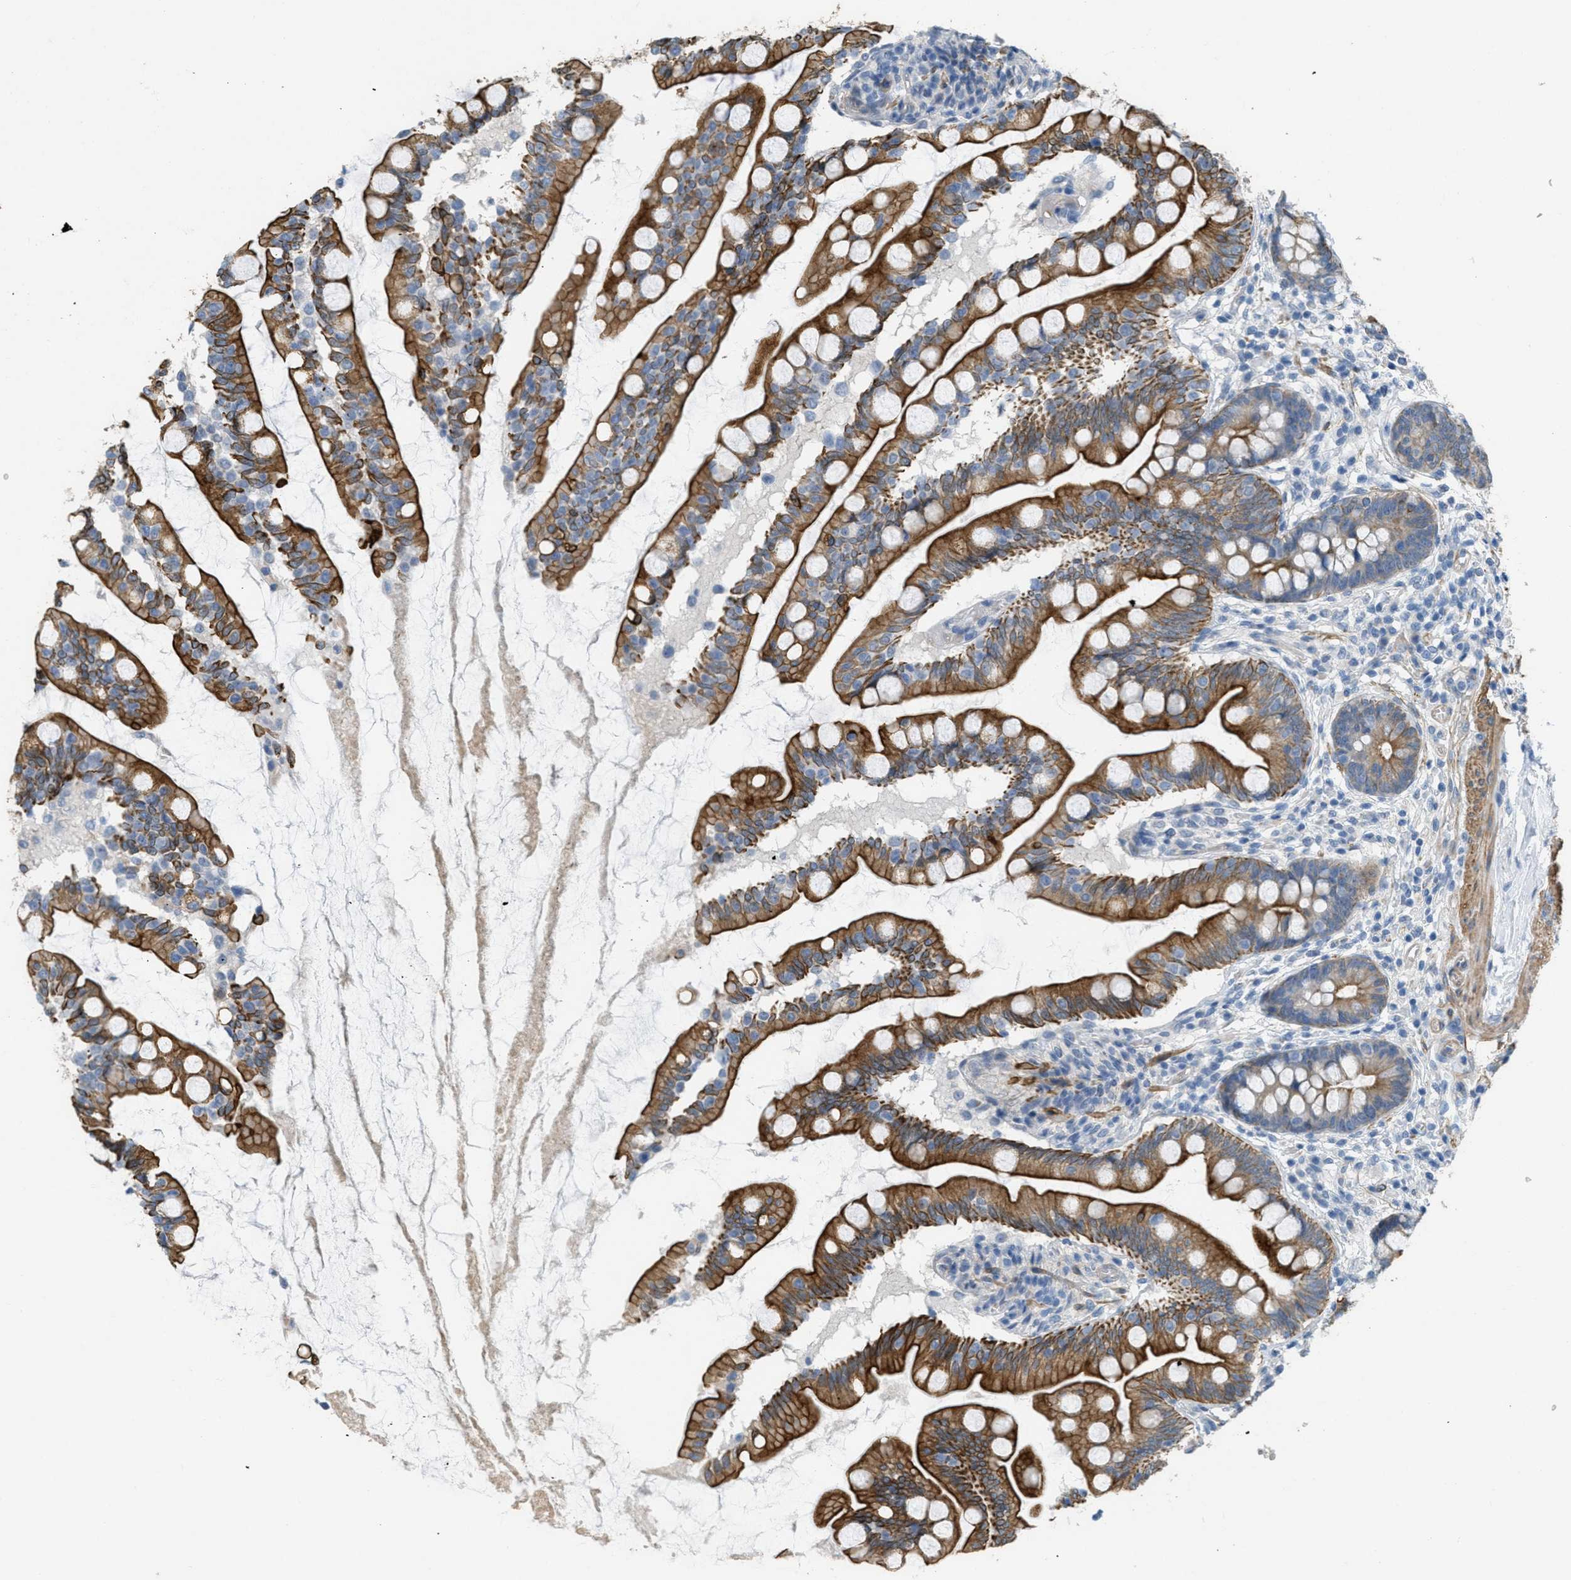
{"staining": {"intensity": "strong", "quantity": ">75%", "location": "cytoplasmic/membranous"}, "tissue": "small intestine", "cell_type": "Glandular cells", "image_type": "normal", "snomed": [{"axis": "morphology", "description": "Normal tissue, NOS"}, {"axis": "topography", "description": "Small intestine"}], "caption": "Strong cytoplasmic/membranous positivity for a protein is identified in about >75% of glandular cells of benign small intestine using immunohistochemistry.", "gene": "MRS2", "patient": {"sex": "female", "age": 56}}